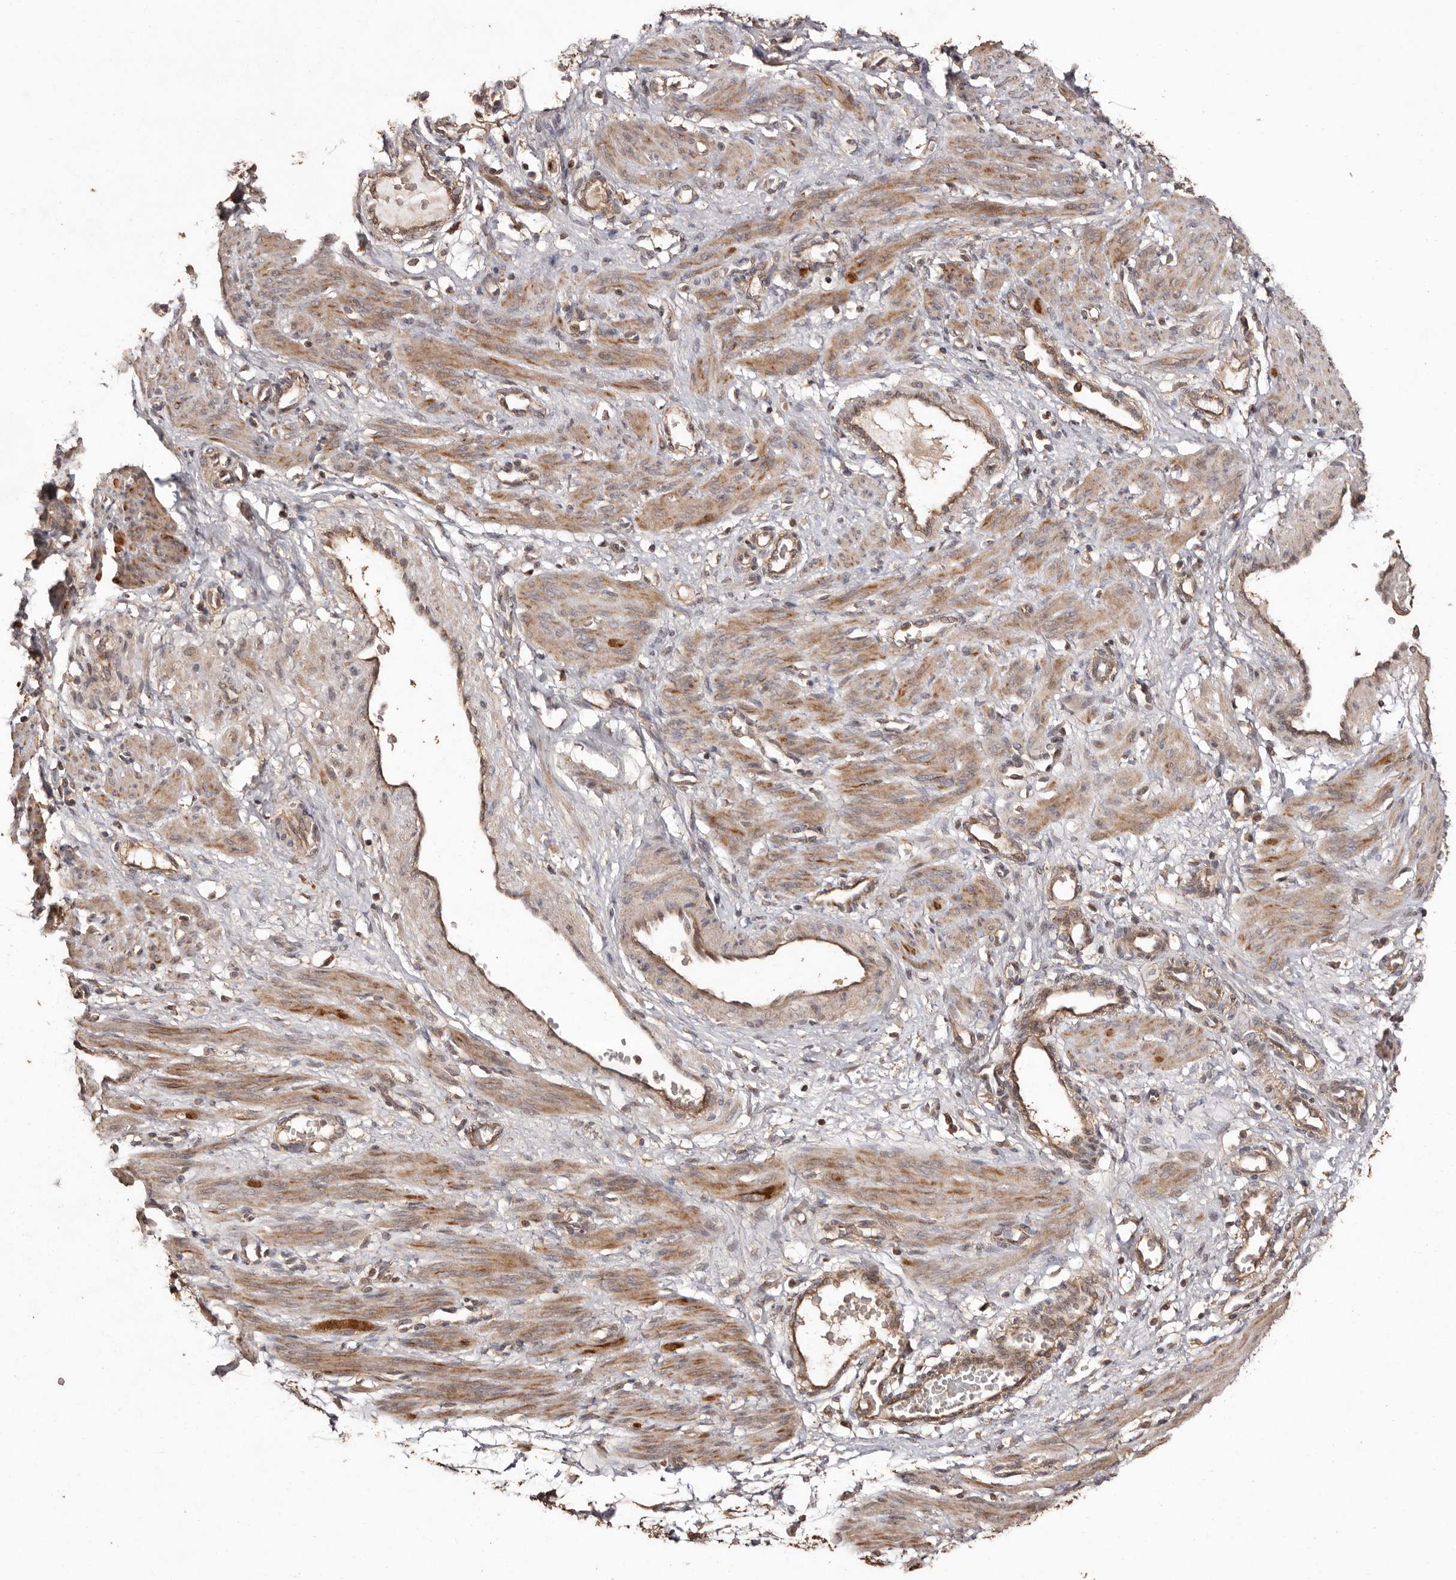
{"staining": {"intensity": "moderate", "quantity": "25%-75%", "location": "cytoplasmic/membranous"}, "tissue": "smooth muscle", "cell_type": "Smooth muscle cells", "image_type": "normal", "snomed": [{"axis": "morphology", "description": "Normal tissue, NOS"}, {"axis": "topography", "description": "Endometrium"}], "caption": "Immunohistochemistry (DAB (3,3'-diaminobenzidine)) staining of normal human smooth muscle shows moderate cytoplasmic/membranous protein staining in approximately 25%-75% of smooth muscle cells.", "gene": "RWDD1", "patient": {"sex": "female", "age": 33}}